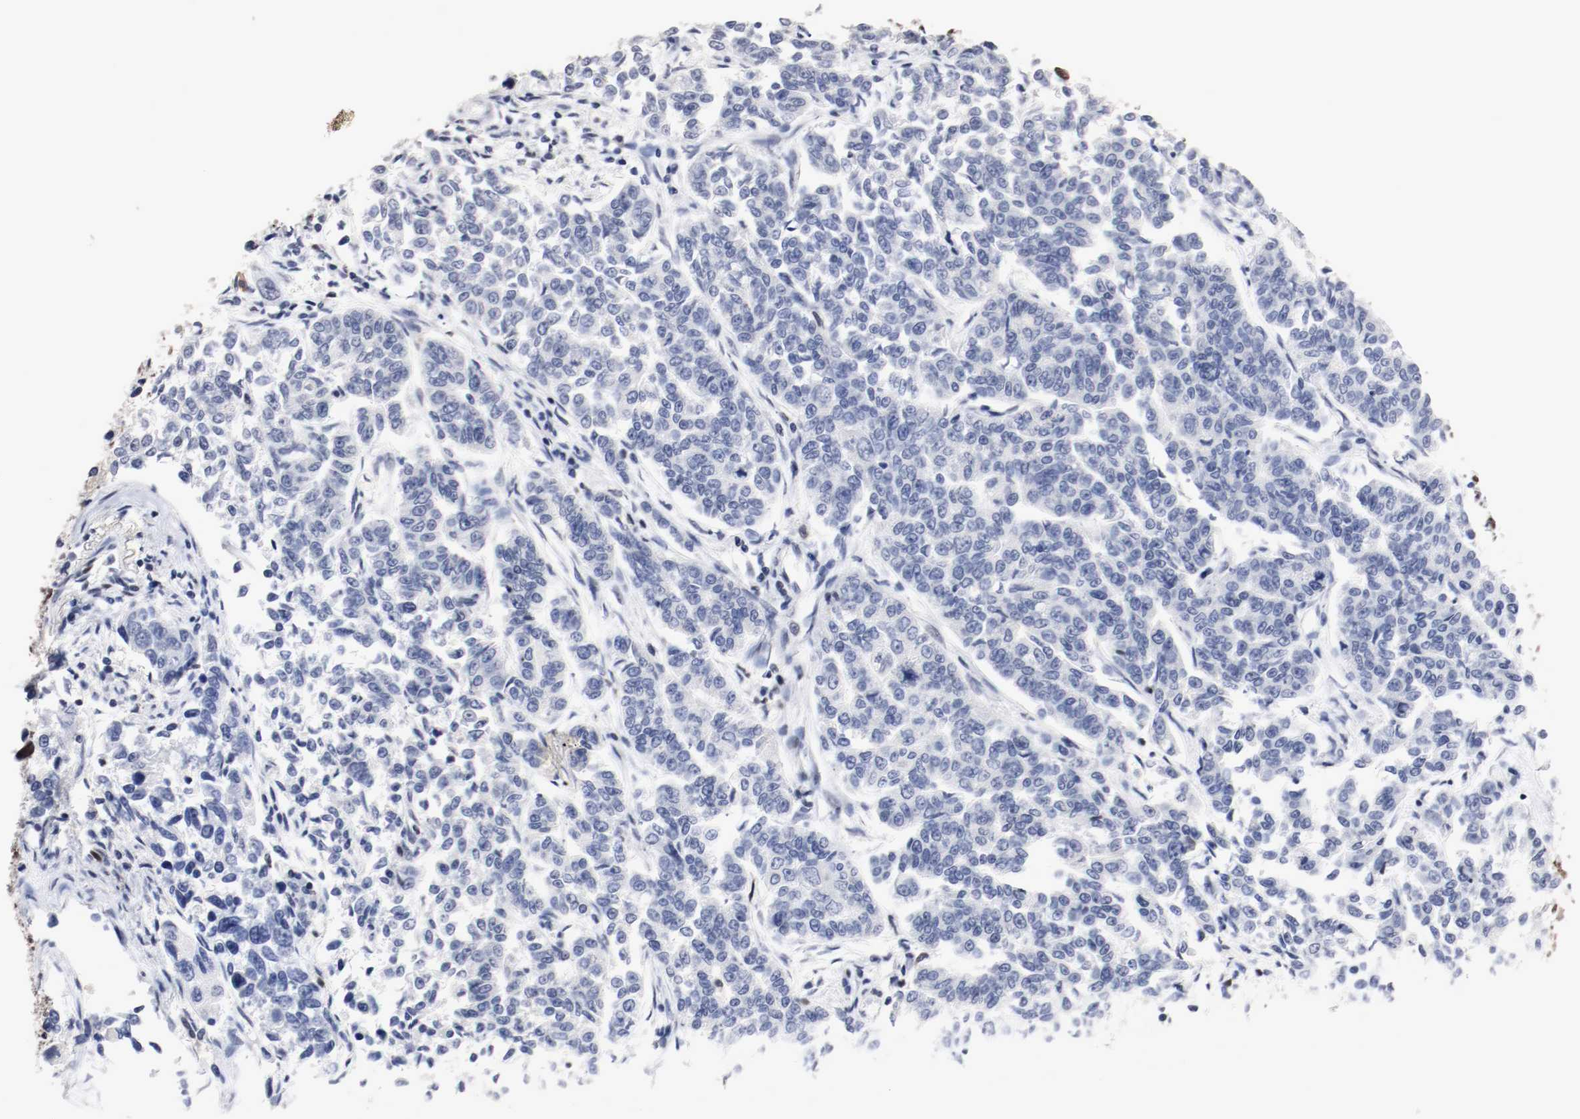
{"staining": {"intensity": "negative", "quantity": "none", "location": "none"}, "tissue": "lung cancer", "cell_type": "Tumor cells", "image_type": "cancer", "snomed": [{"axis": "morphology", "description": "Adenocarcinoma, NOS"}, {"axis": "topography", "description": "Lung"}], "caption": "There is no significant staining in tumor cells of adenocarcinoma (lung).", "gene": "MEF2D", "patient": {"sex": "male", "age": 84}}